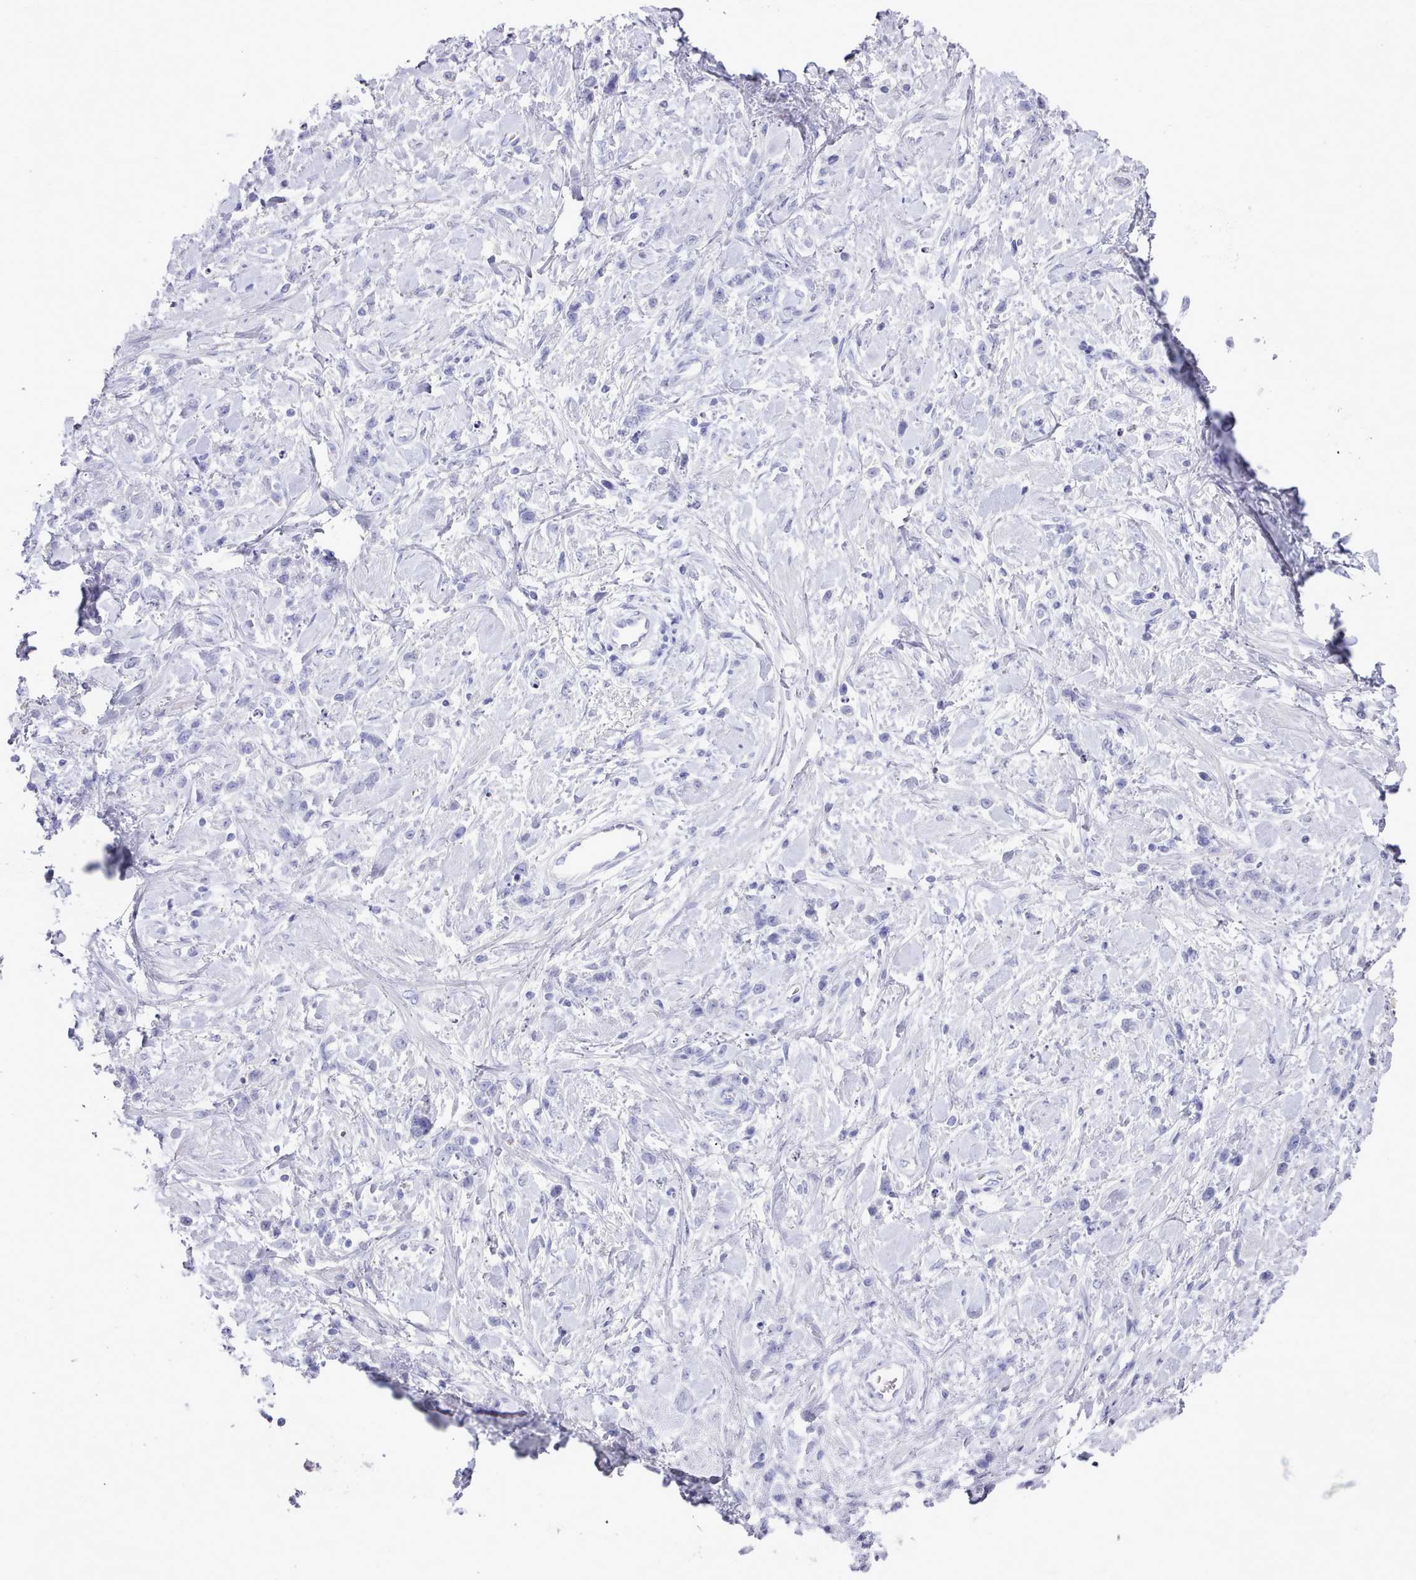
{"staining": {"intensity": "negative", "quantity": "none", "location": "none"}, "tissue": "stomach cancer", "cell_type": "Tumor cells", "image_type": "cancer", "snomed": [{"axis": "morphology", "description": "Adenocarcinoma, NOS"}, {"axis": "topography", "description": "Stomach"}], "caption": "Human adenocarcinoma (stomach) stained for a protein using immunohistochemistry (IHC) displays no staining in tumor cells.", "gene": "LRRC37A", "patient": {"sex": "female", "age": 60}}